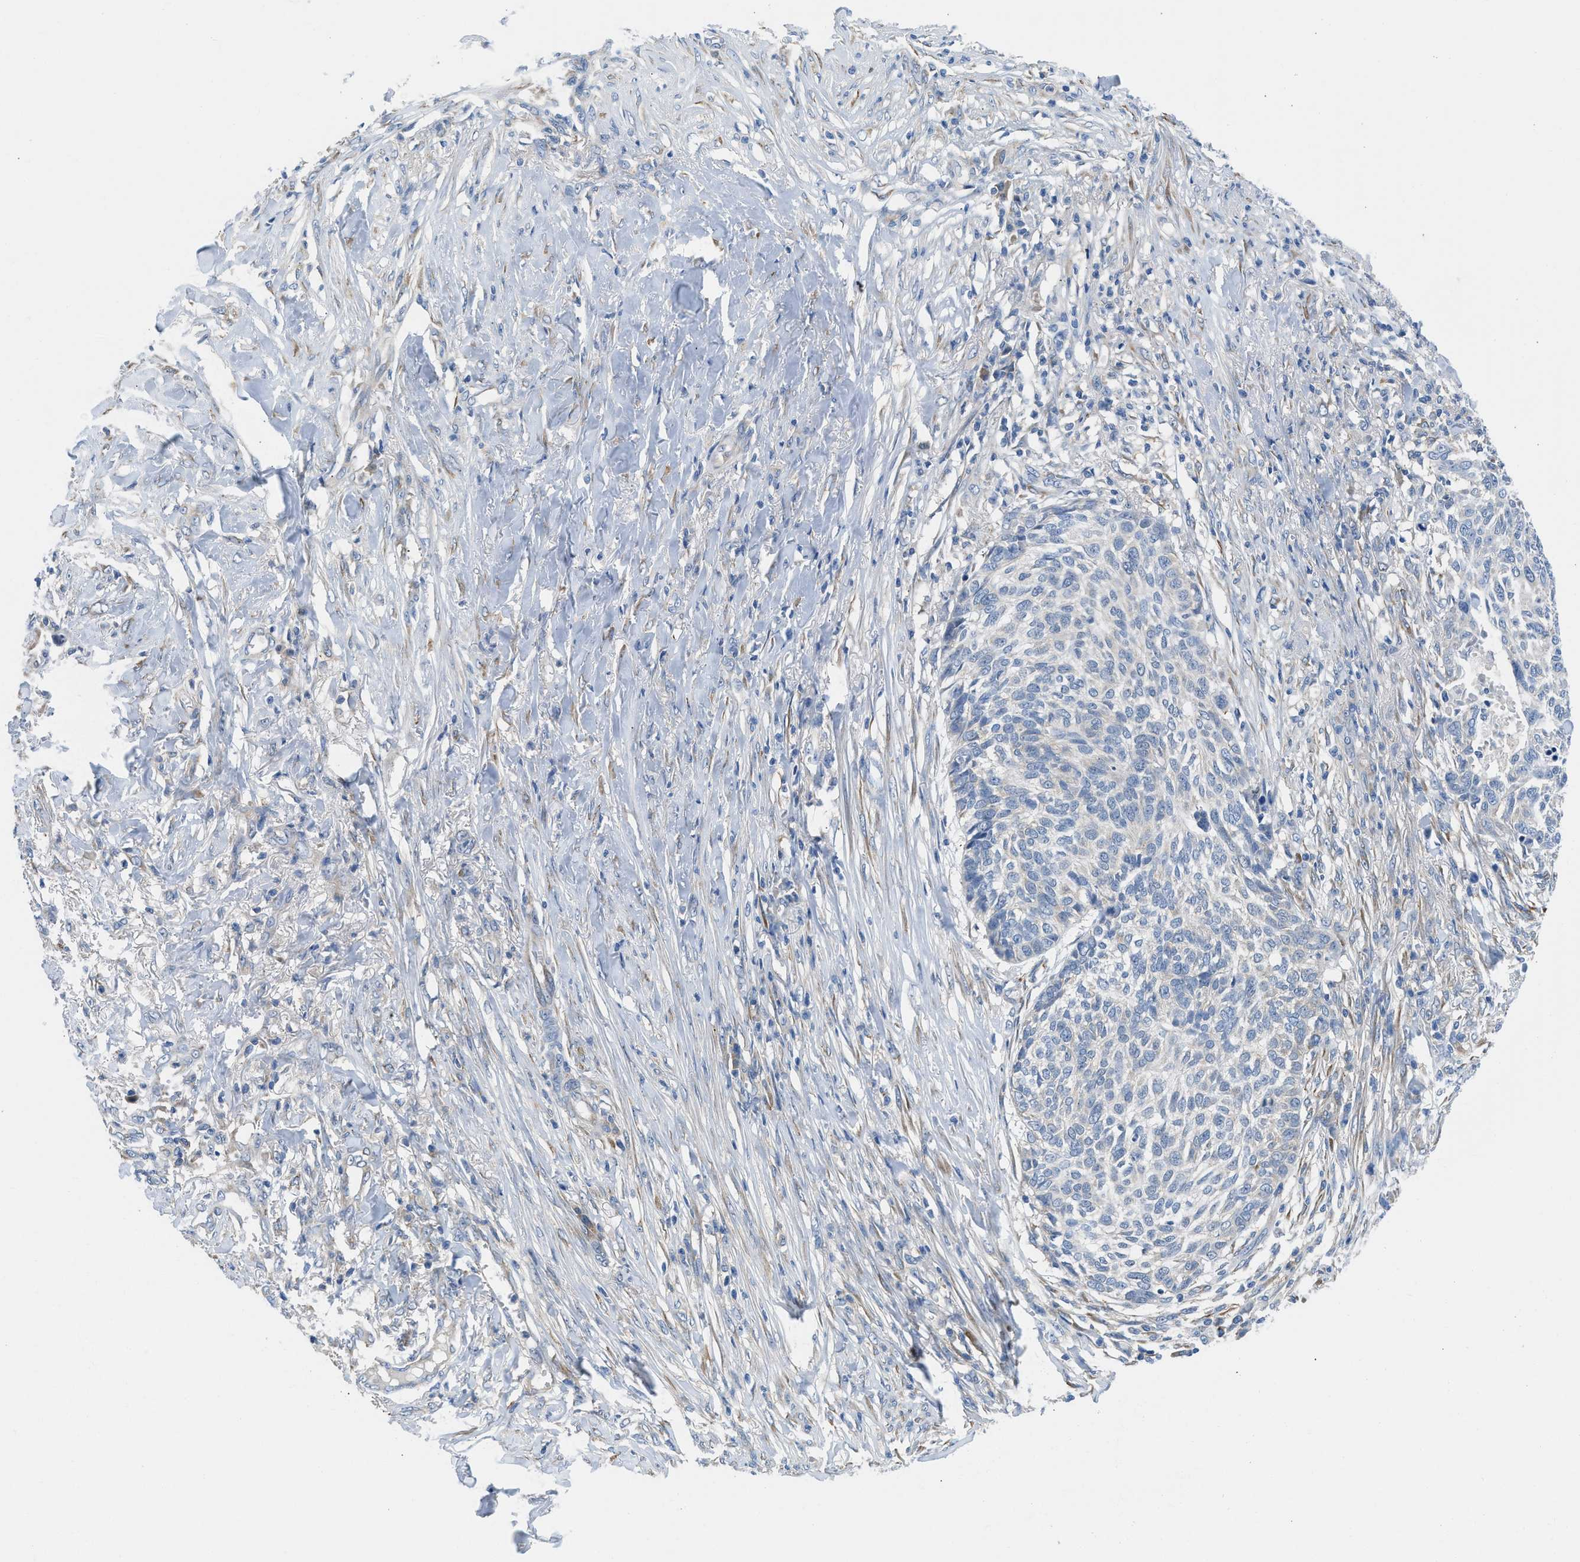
{"staining": {"intensity": "negative", "quantity": "none", "location": "none"}, "tissue": "skin cancer", "cell_type": "Tumor cells", "image_type": "cancer", "snomed": [{"axis": "morphology", "description": "Basal cell carcinoma"}, {"axis": "topography", "description": "Skin"}], "caption": "Immunohistochemistry image of skin basal cell carcinoma stained for a protein (brown), which demonstrates no expression in tumor cells. (Stains: DAB immunohistochemistry with hematoxylin counter stain, Microscopy: brightfield microscopy at high magnification).", "gene": "BNC2", "patient": {"sex": "male", "age": 85}}